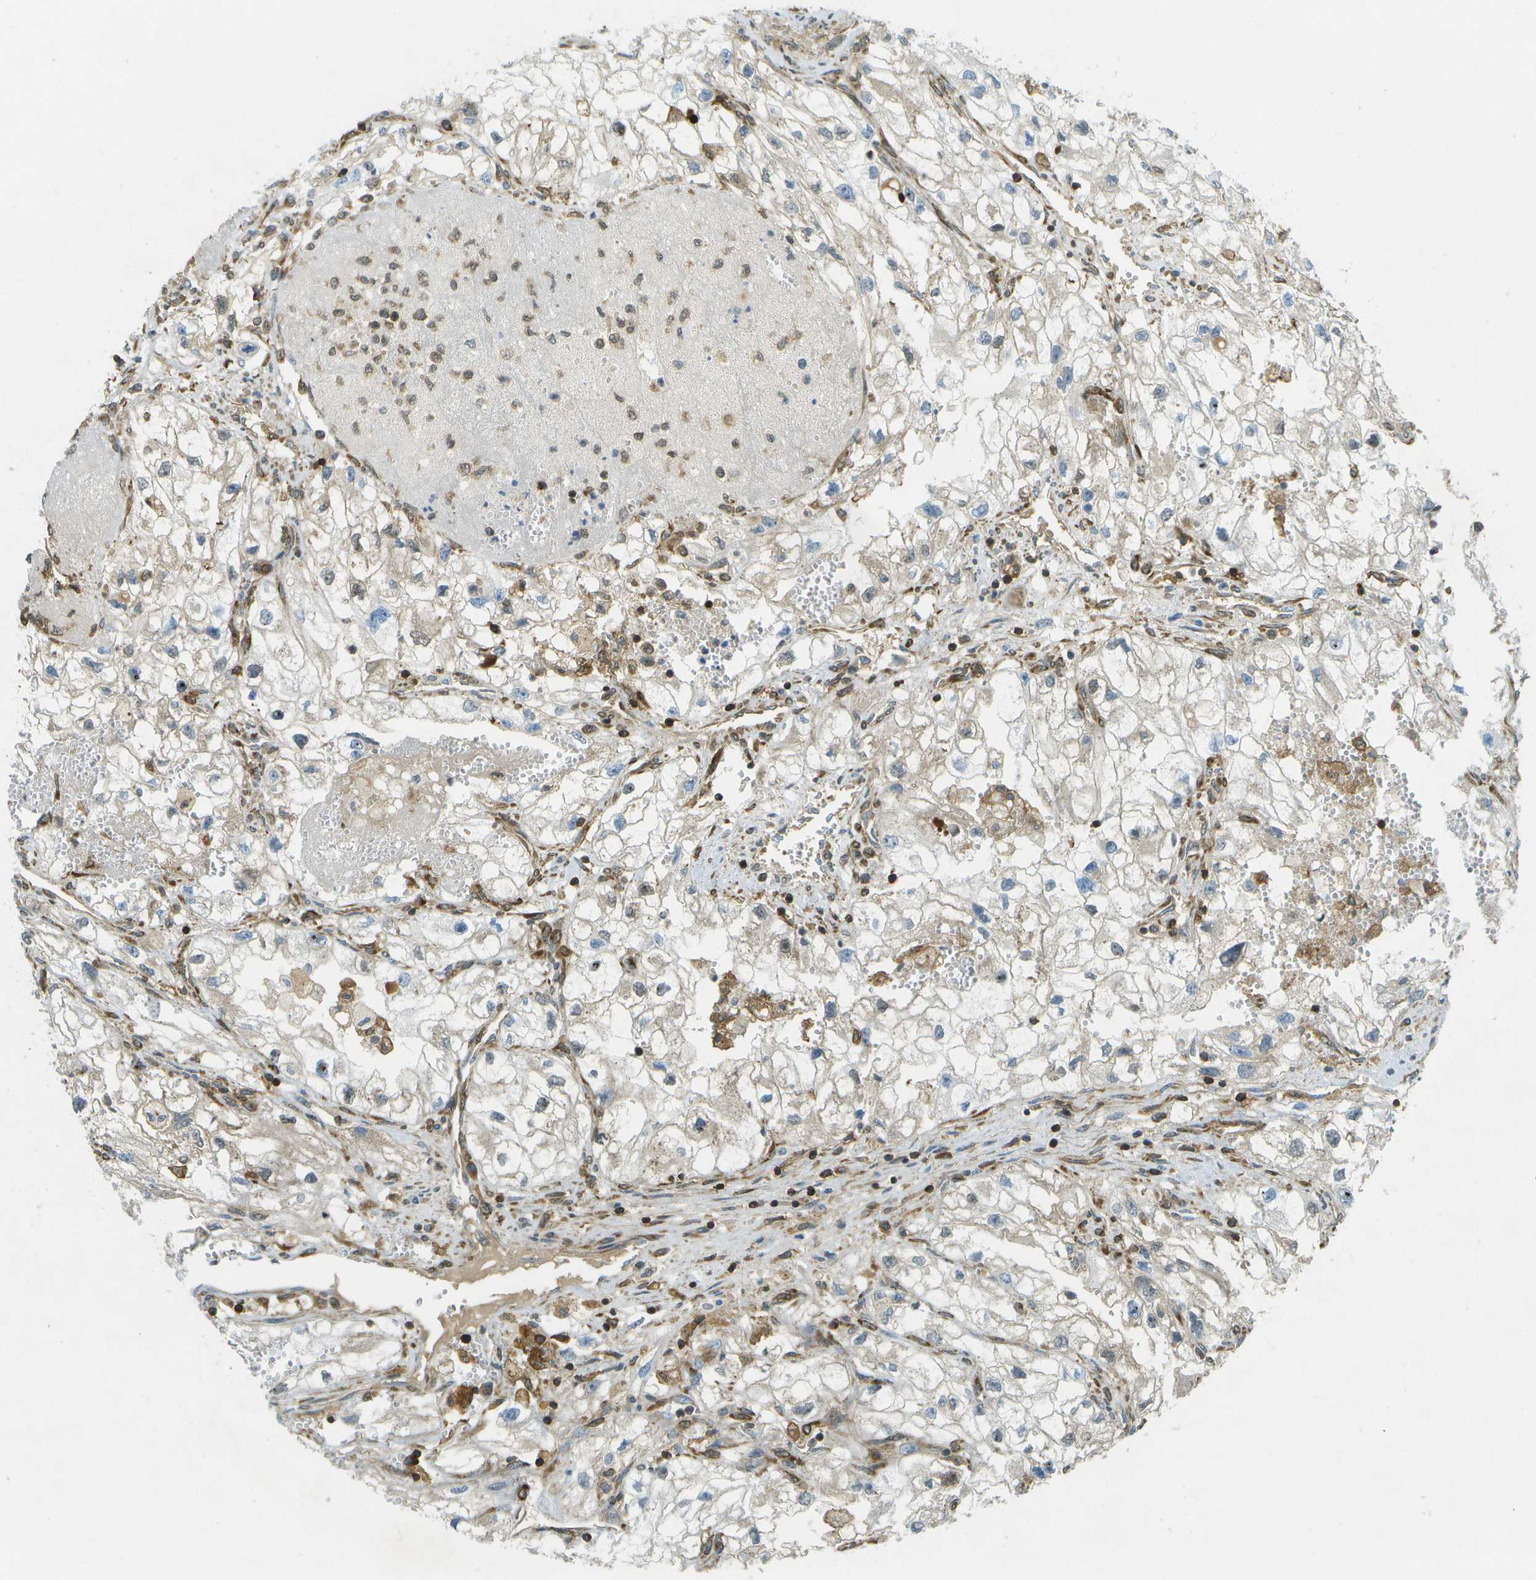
{"staining": {"intensity": "weak", "quantity": "<25%", "location": "cytoplasmic/membranous"}, "tissue": "renal cancer", "cell_type": "Tumor cells", "image_type": "cancer", "snomed": [{"axis": "morphology", "description": "Adenocarcinoma, NOS"}, {"axis": "topography", "description": "Kidney"}], "caption": "Tumor cells show no significant expression in adenocarcinoma (renal). (Brightfield microscopy of DAB (3,3'-diaminobenzidine) immunohistochemistry at high magnification).", "gene": "TMTC1", "patient": {"sex": "female", "age": 70}}